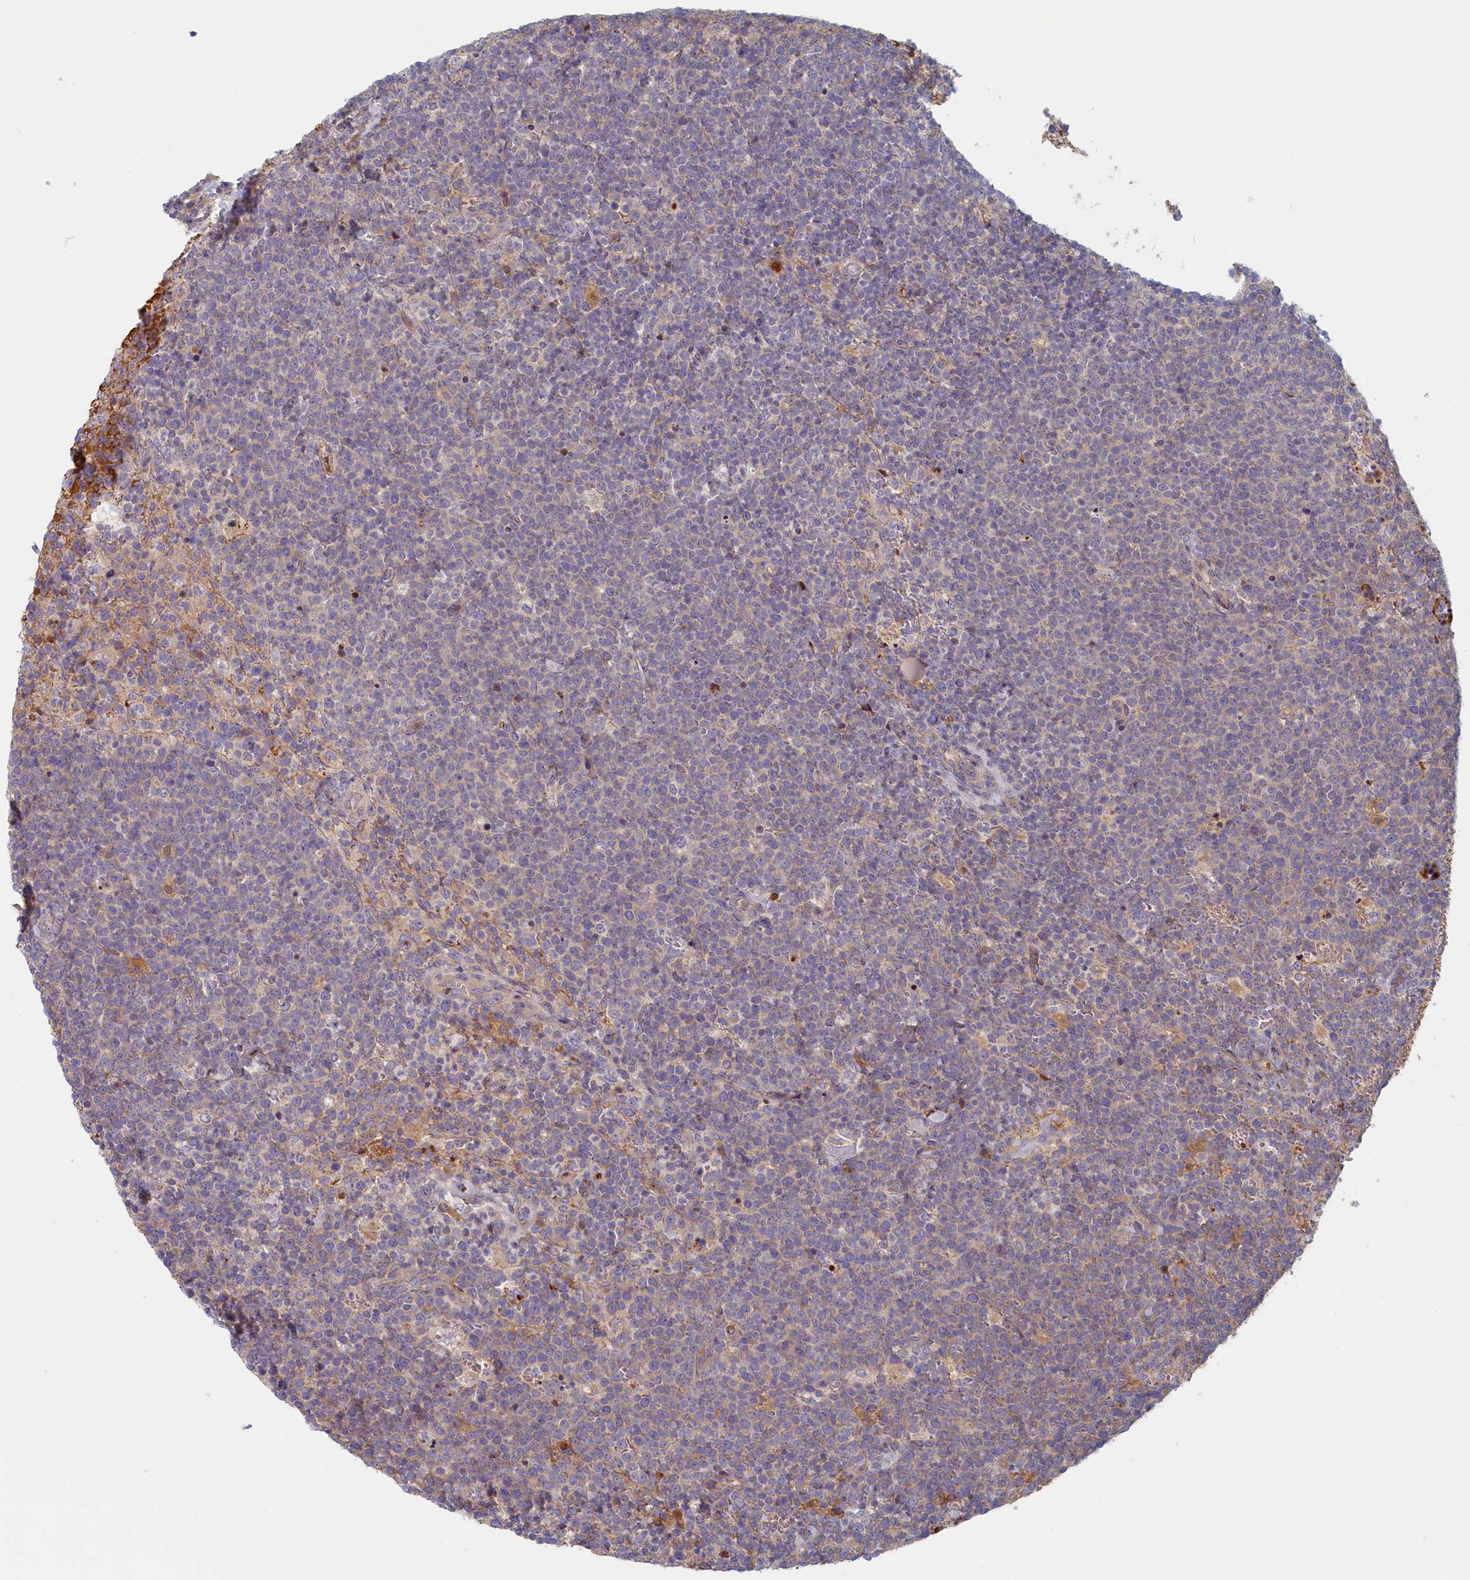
{"staining": {"intensity": "negative", "quantity": "none", "location": "none"}, "tissue": "lymphoma", "cell_type": "Tumor cells", "image_type": "cancer", "snomed": [{"axis": "morphology", "description": "Malignant lymphoma, non-Hodgkin's type, High grade"}, {"axis": "topography", "description": "Lymph node"}], "caption": "Tumor cells are negative for protein expression in human high-grade malignant lymphoma, non-Hodgkin's type.", "gene": "STX16", "patient": {"sex": "male", "age": 61}}